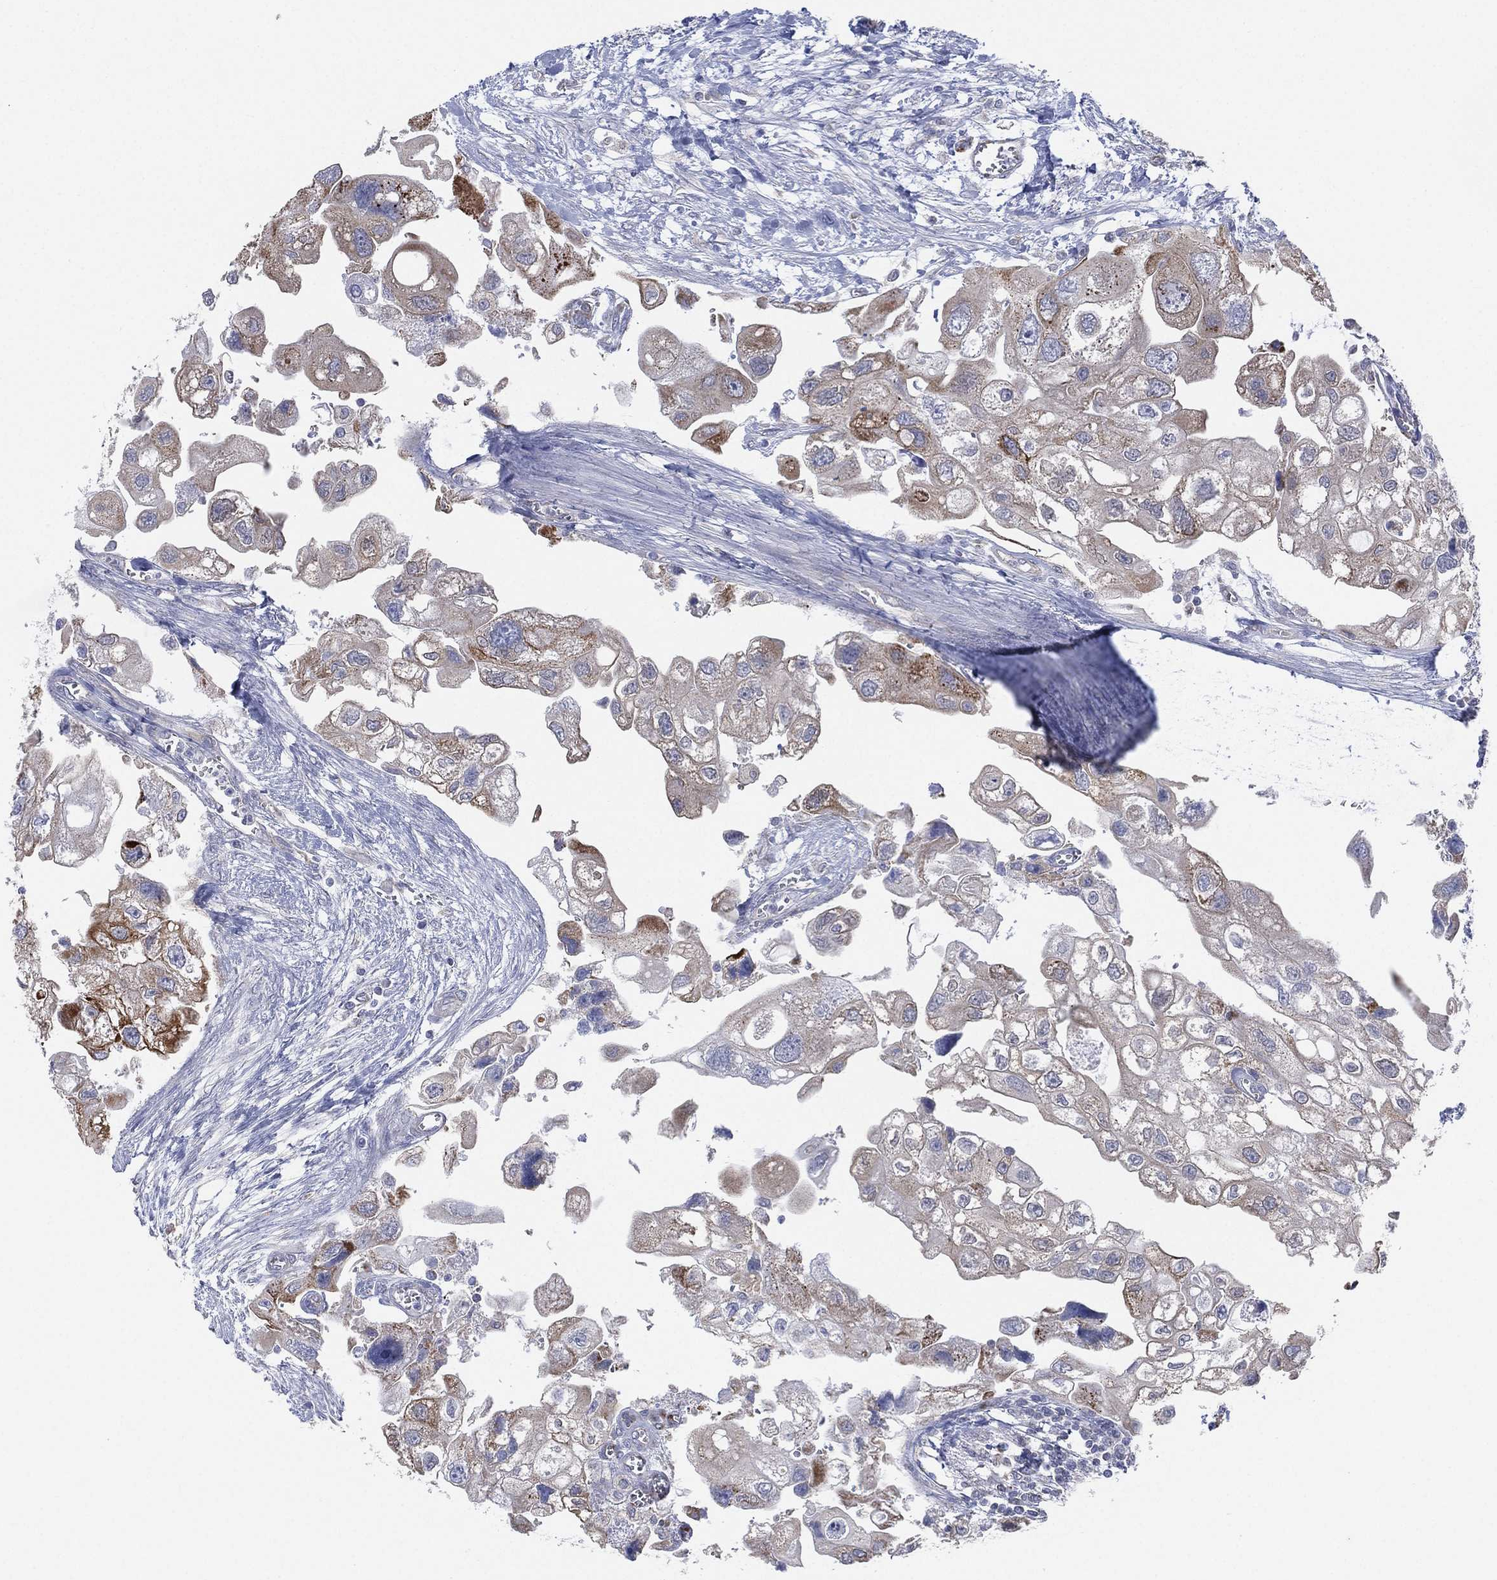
{"staining": {"intensity": "moderate", "quantity": "<25%", "location": "cytoplasmic/membranous"}, "tissue": "urothelial cancer", "cell_type": "Tumor cells", "image_type": "cancer", "snomed": [{"axis": "morphology", "description": "Urothelial carcinoma, High grade"}, {"axis": "topography", "description": "Urinary bladder"}], "caption": "Protein analysis of urothelial cancer tissue reveals moderate cytoplasmic/membranous staining in about <25% of tumor cells.", "gene": "INA", "patient": {"sex": "male", "age": 59}}